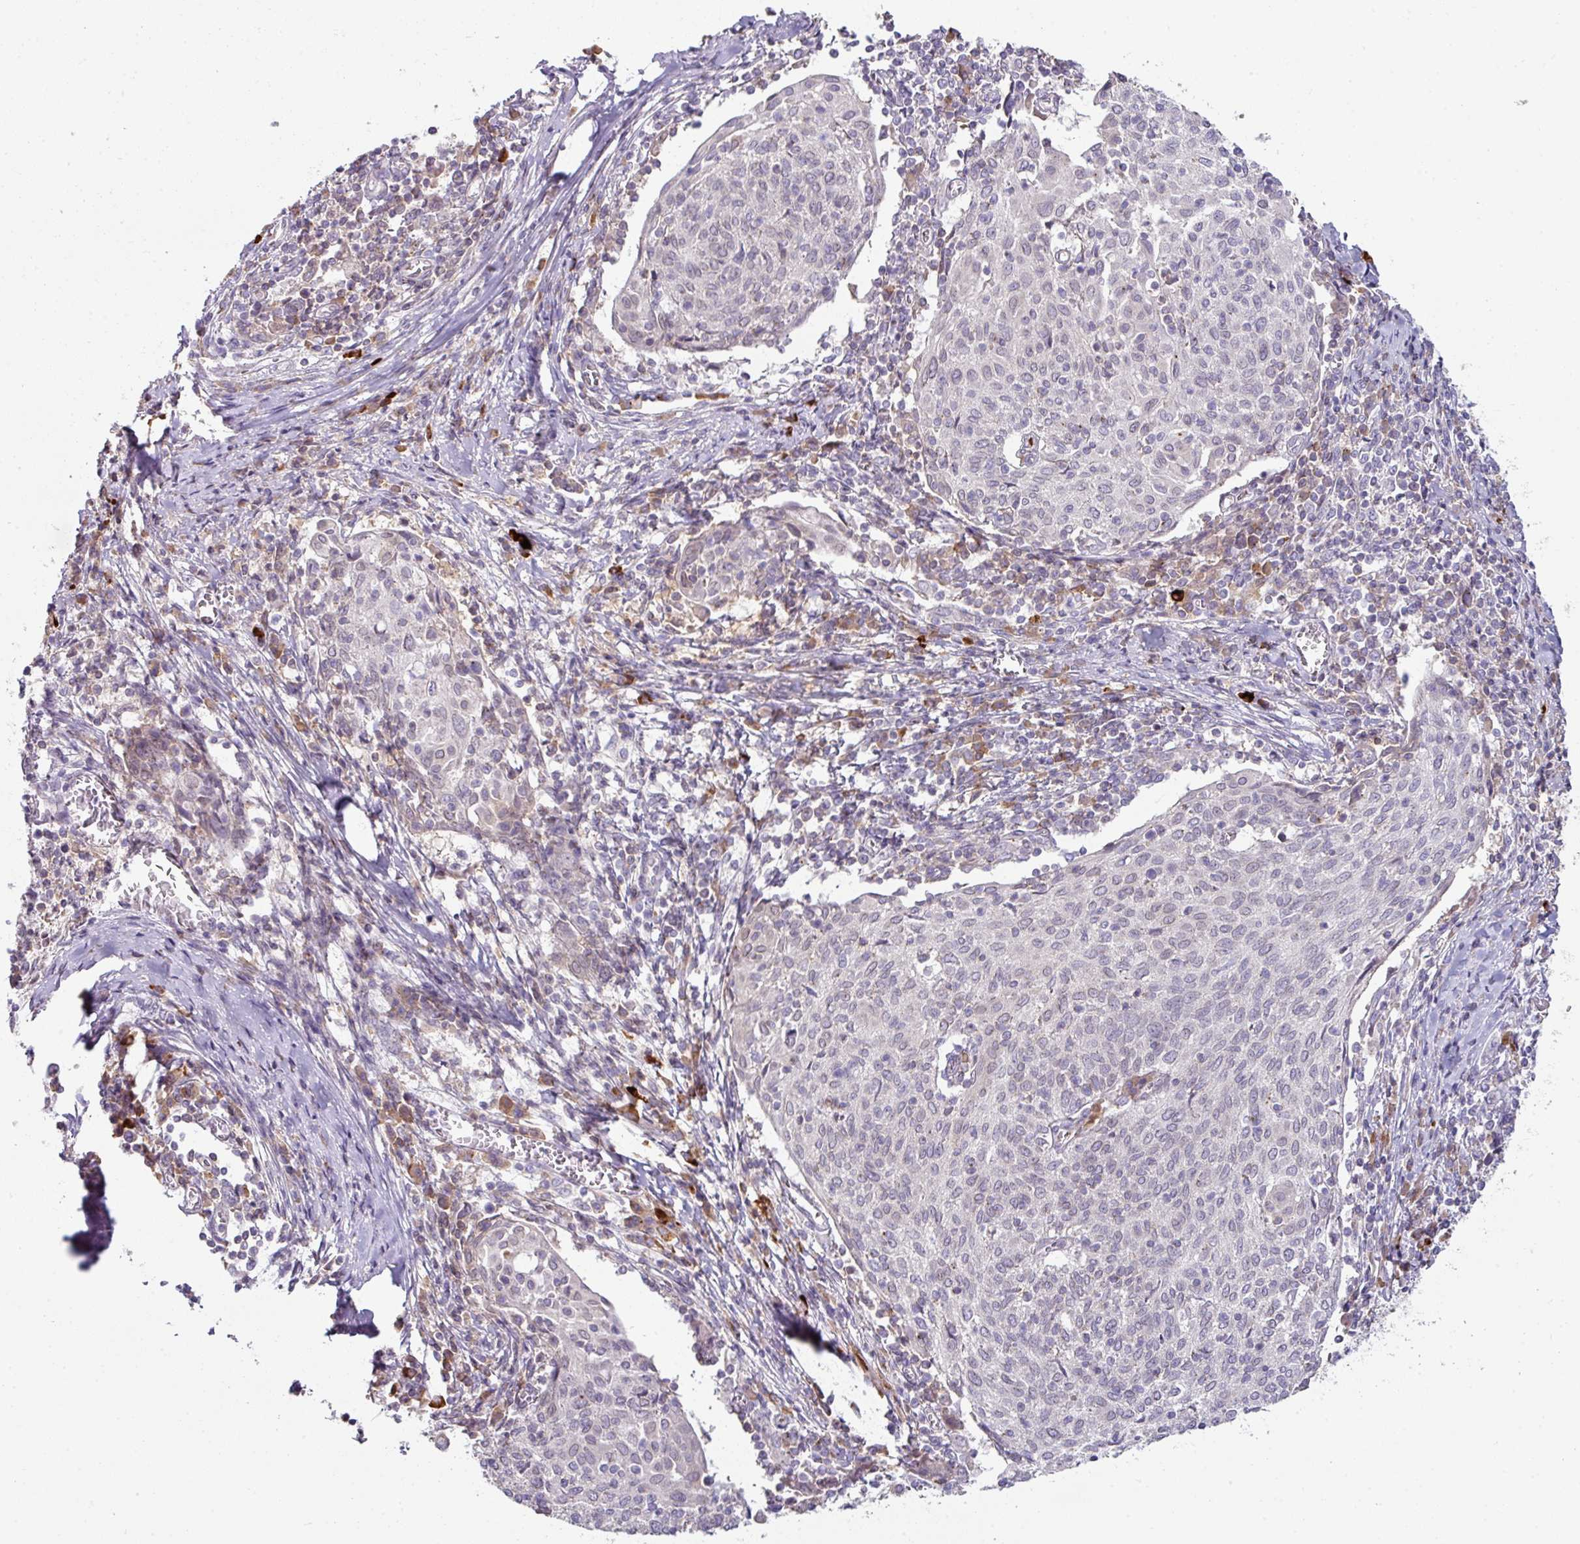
{"staining": {"intensity": "negative", "quantity": "none", "location": "none"}, "tissue": "cervical cancer", "cell_type": "Tumor cells", "image_type": "cancer", "snomed": [{"axis": "morphology", "description": "Squamous cell carcinoma, NOS"}, {"axis": "topography", "description": "Cervix"}], "caption": "This is an immunohistochemistry (IHC) photomicrograph of cervical cancer (squamous cell carcinoma). There is no staining in tumor cells.", "gene": "SLAMF6", "patient": {"sex": "female", "age": 52}}